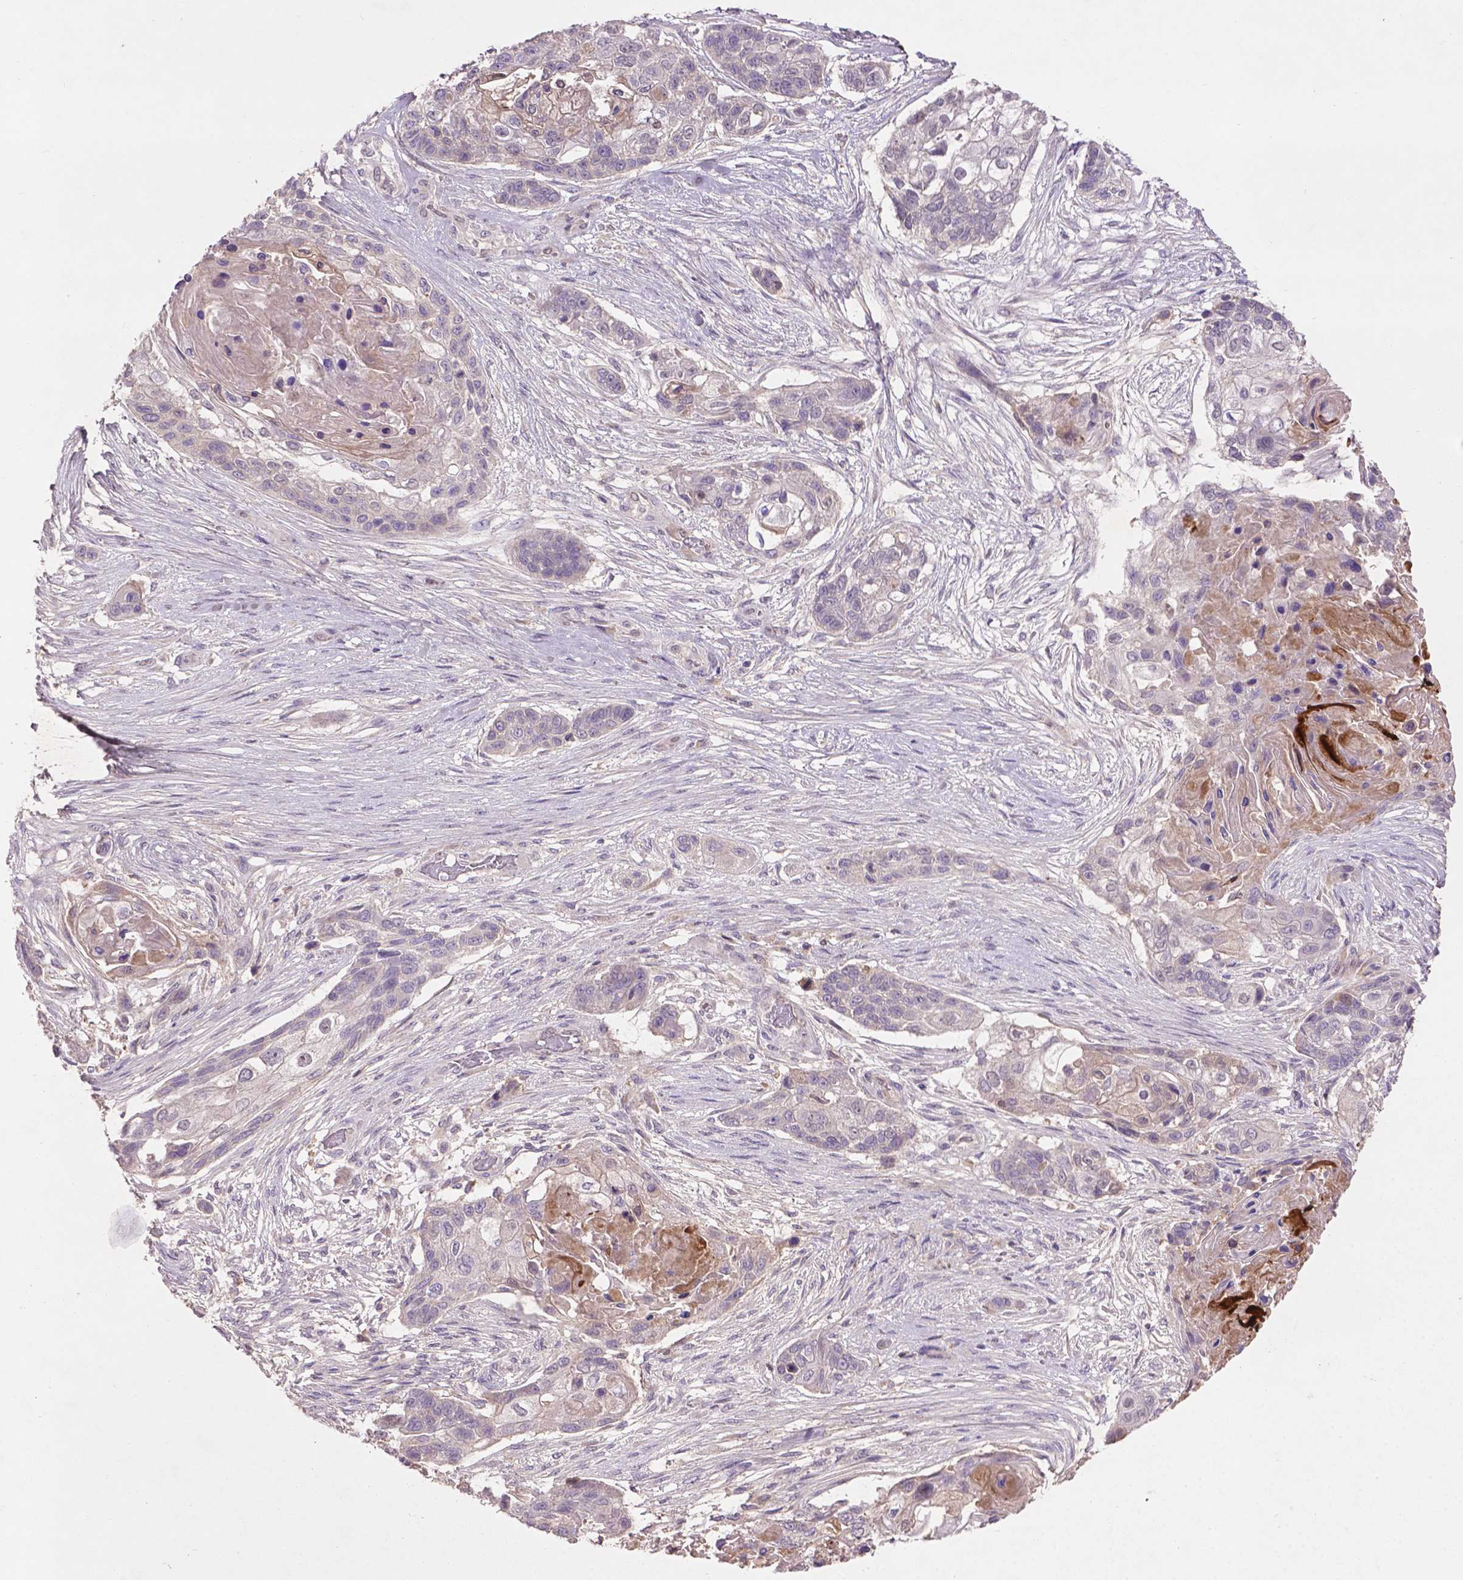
{"staining": {"intensity": "negative", "quantity": "none", "location": "none"}, "tissue": "lung cancer", "cell_type": "Tumor cells", "image_type": "cancer", "snomed": [{"axis": "morphology", "description": "Squamous cell carcinoma, NOS"}, {"axis": "topography", "description": "Lung"}], "caption": "DAB immunohistochemical staining of squamous cell carcinoma (lung) demonstrates no significant positivity in tumor cells.", "gene": "SOX17", "patient": {"sex": "male", "age": 69}}